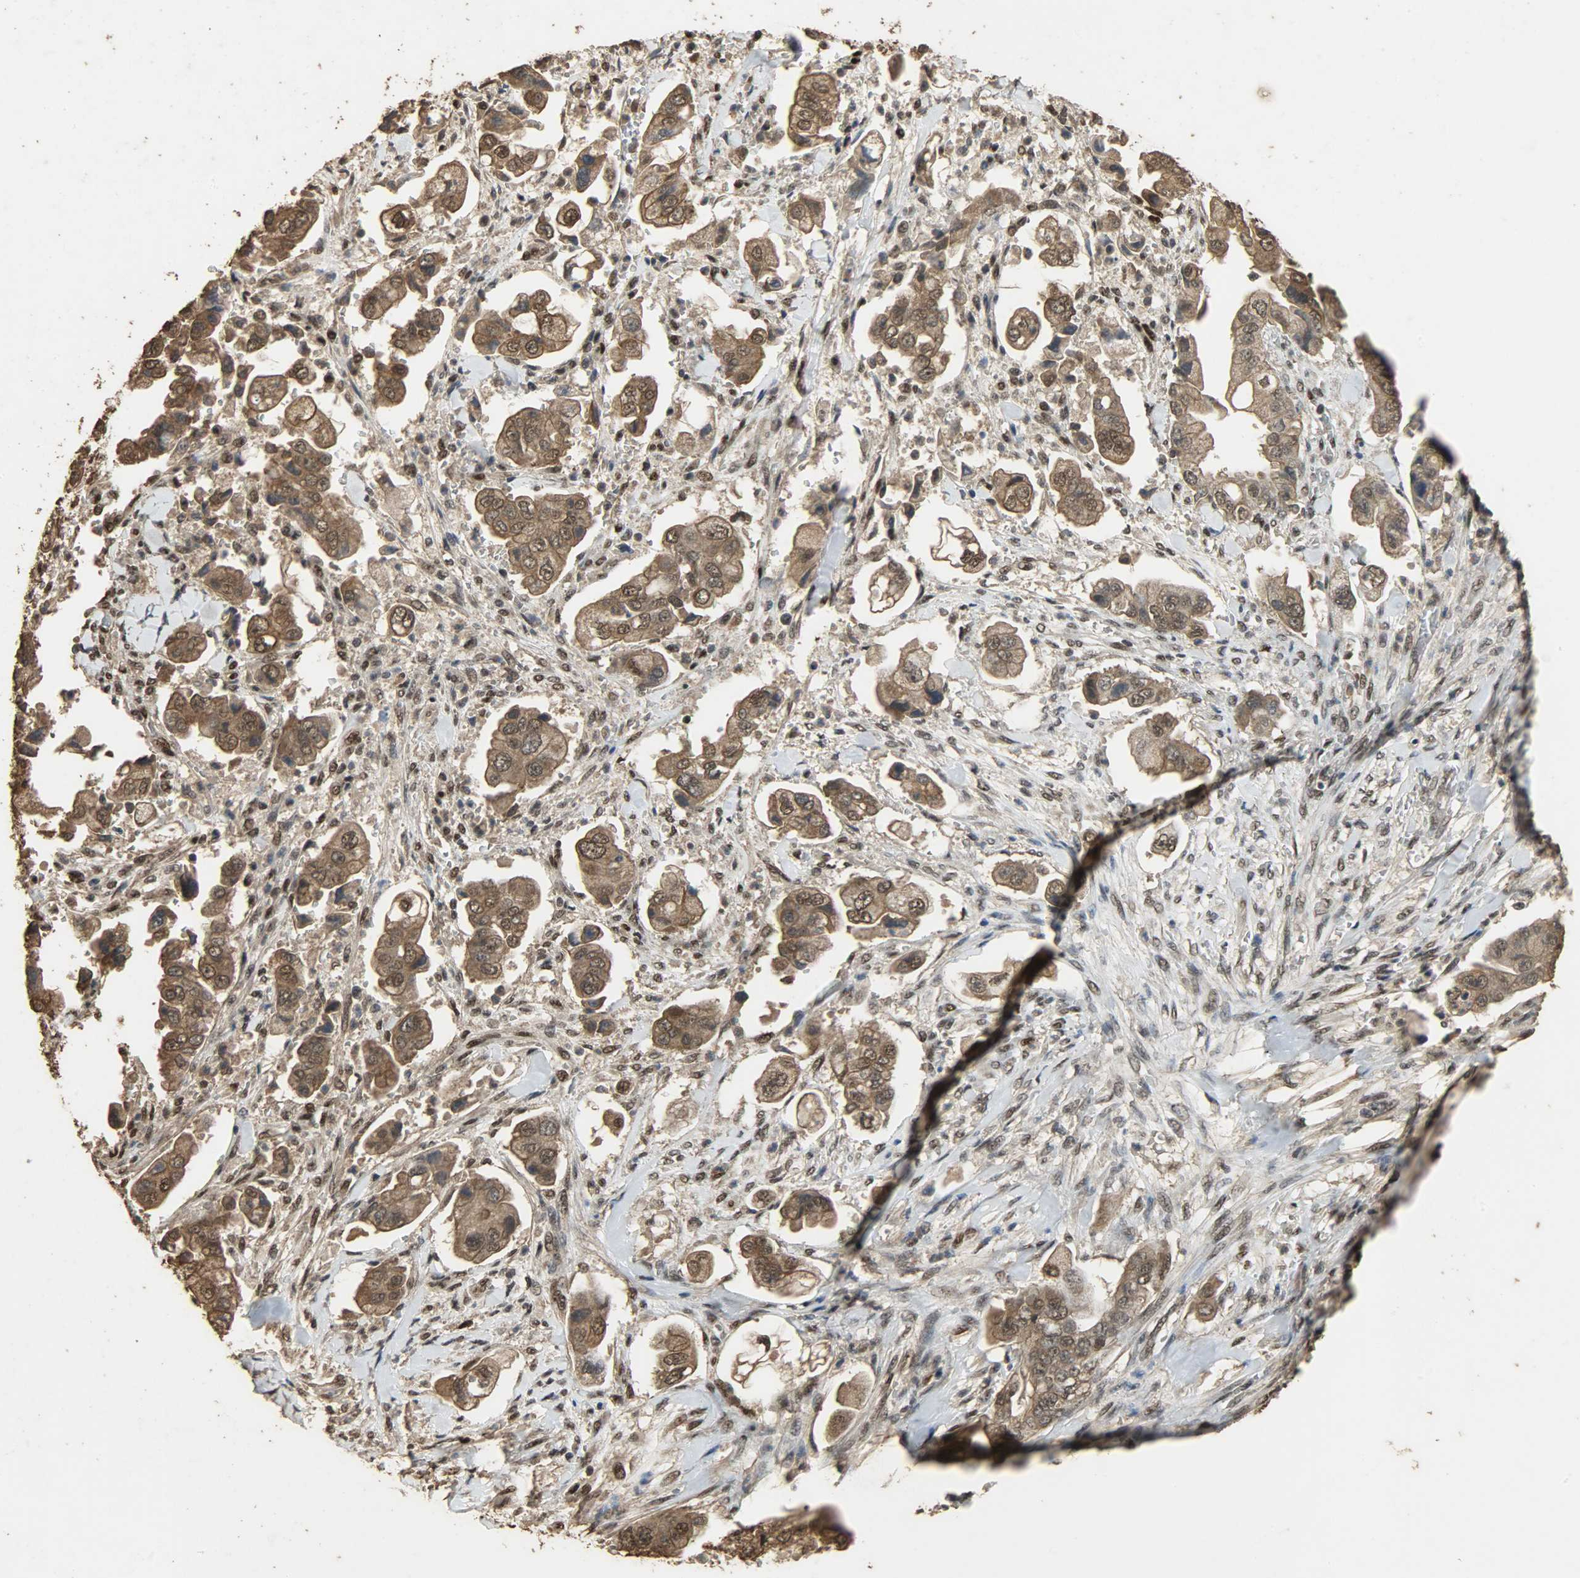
{"staining": {"intensity": "moderate", "quantity": ">75%", "location": "cytoplasmic/membranous,nuclear"}, "tissue": "stomach cancer", "cell_type": "Tumor cells", "image_type": "cancer", "snomed": [{"axis": "morphology", "description": "Adenocarcinoma, NOS"}, {"axis": "topography", "description": "Stomach"}], "caption": "The micrograph shows staining of stomach cancer (adenocarcinoma), revealing moderate cytoplasmic/membranous and nuclear protein expression (brown color) within tumor cells.", "gene": "CCNT2", "patient": {"sex": "male", "age": 62}}